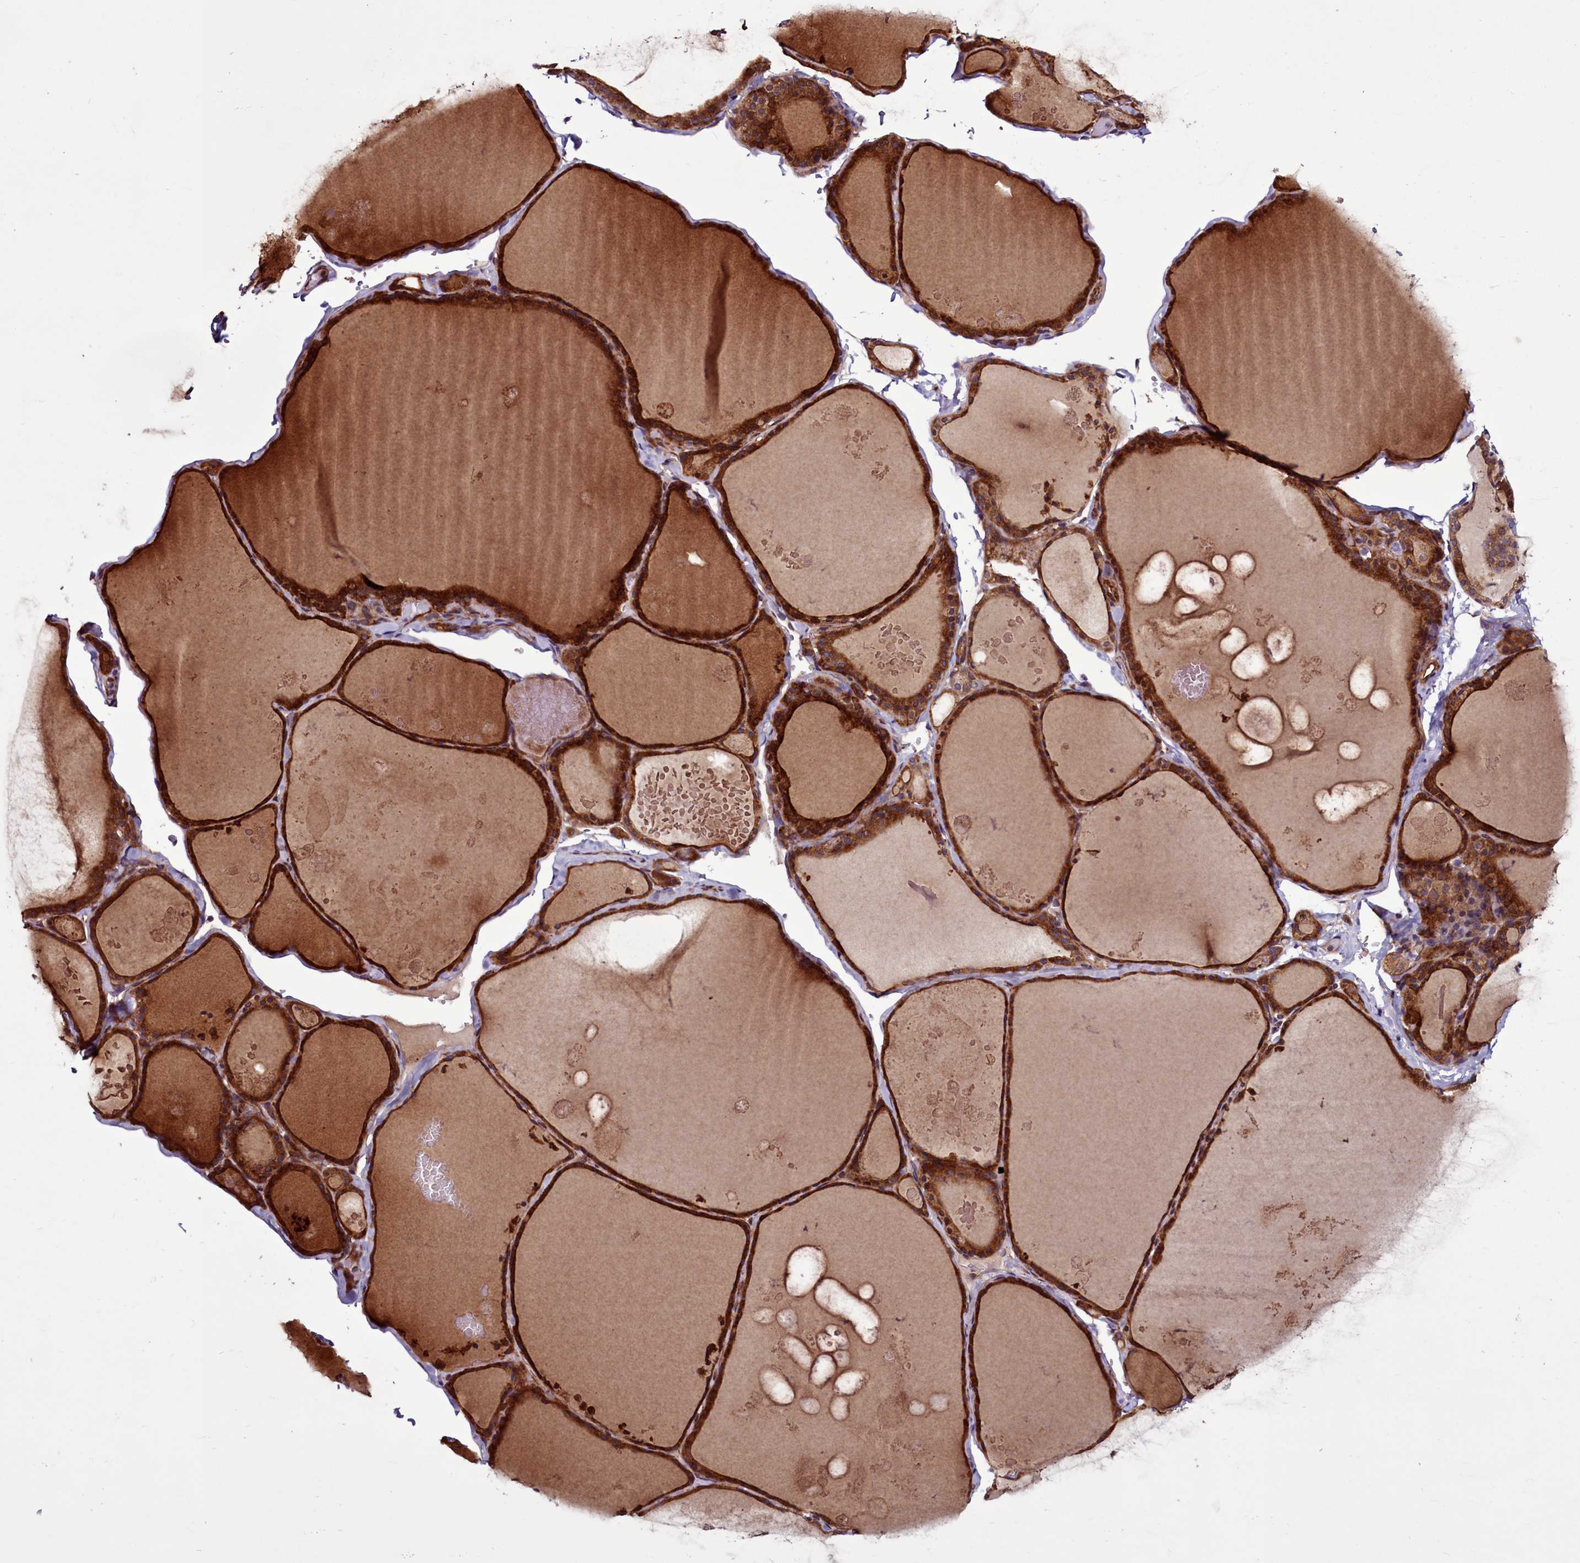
{"staining": {"intensity": "strong", "quantity": ">75%", "location": "cytoplasmic/membranous"}, "tissue": "thyroid gland", "cell_type": "Glandular cells", "image_type": "normal", "snomed": [{"axis": "morphology", "description": "Normal tissue, NOS"}, {"axis": "topography", "description": "Thyroid gland"}], "caption": "Strong cytoplasmic/membranous protein expression is present in about >75% of glandular cells in thyroid gland. (IHC, brightfield microscopy, high magnification).", "gene": "MCRIP1", "patient": {"sex": "male", "age": 56}}